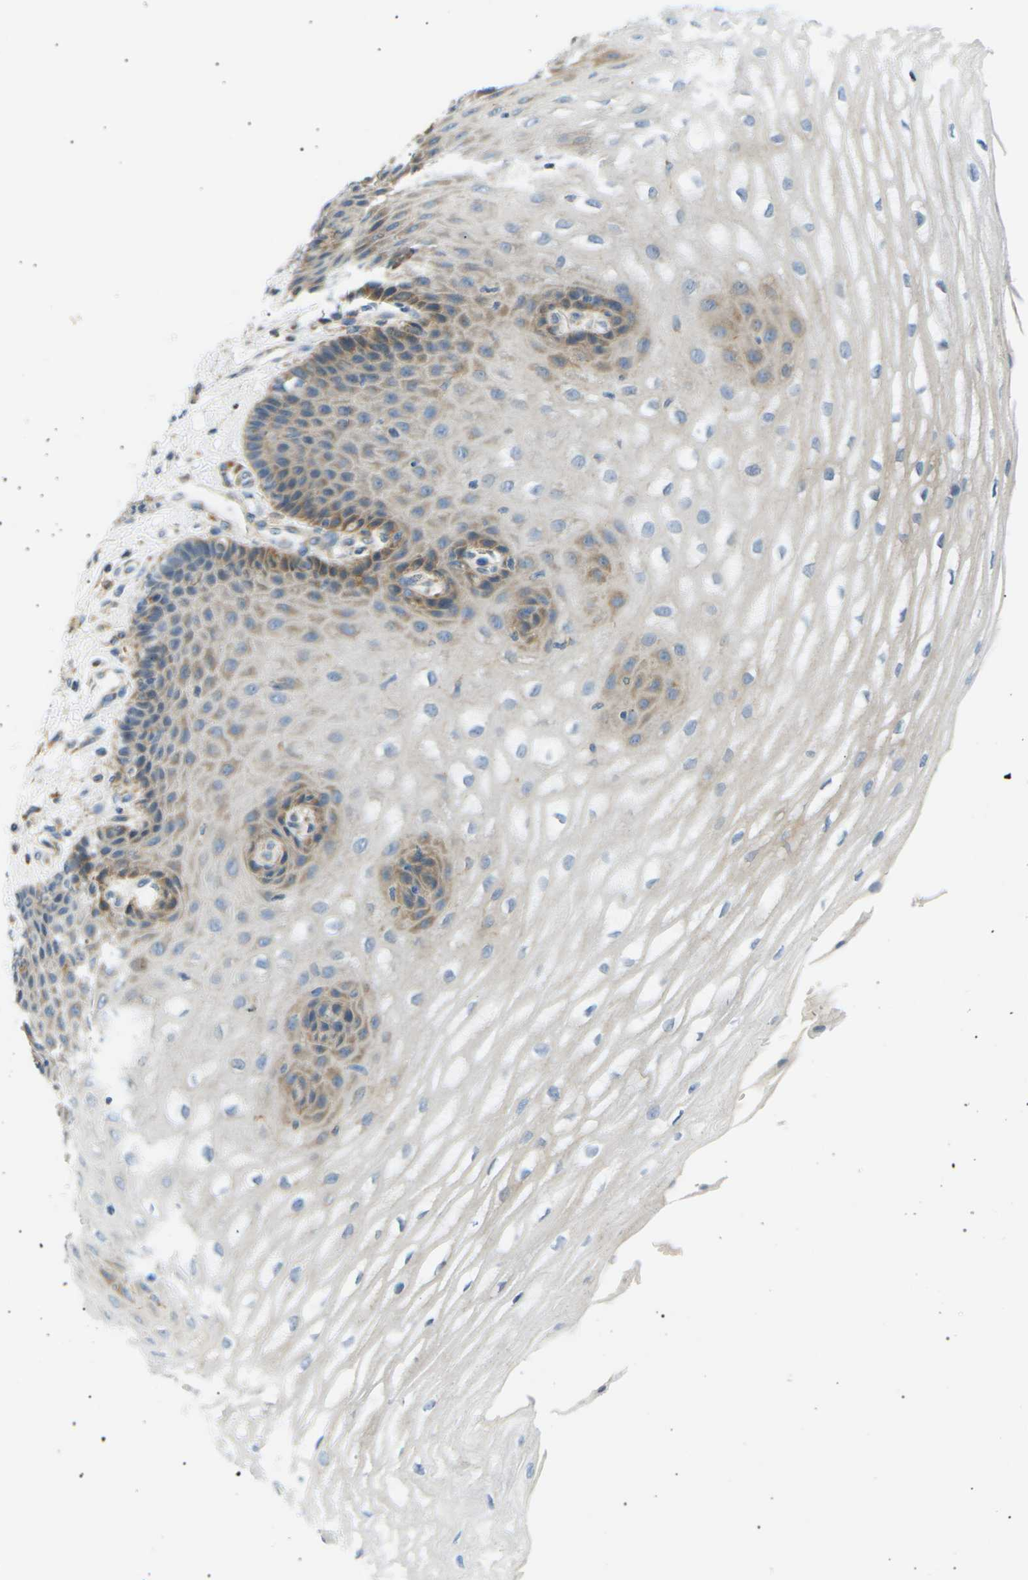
{"staining": {"intensity": "moderate", "quantity": "<25%", "location": "cytoplasmic/membranous"}, "tissue": "esophagus", "cell_type": "Squamous epithelial cells", "image_type": "normal", "snomed": [{"axis": "morphology", "description": "Normal tissue, NOS"}, {"axis": "topography", "description": "Esophagus"}], "caption": "Protein expression analysis of unremarkable esophagus displays moderate cytoplasmic/membranous staining in approximately <25% of squamous epithelial cells.", "gene": "TBC1D8", "patient": {"sex": "male", "age": 54}}